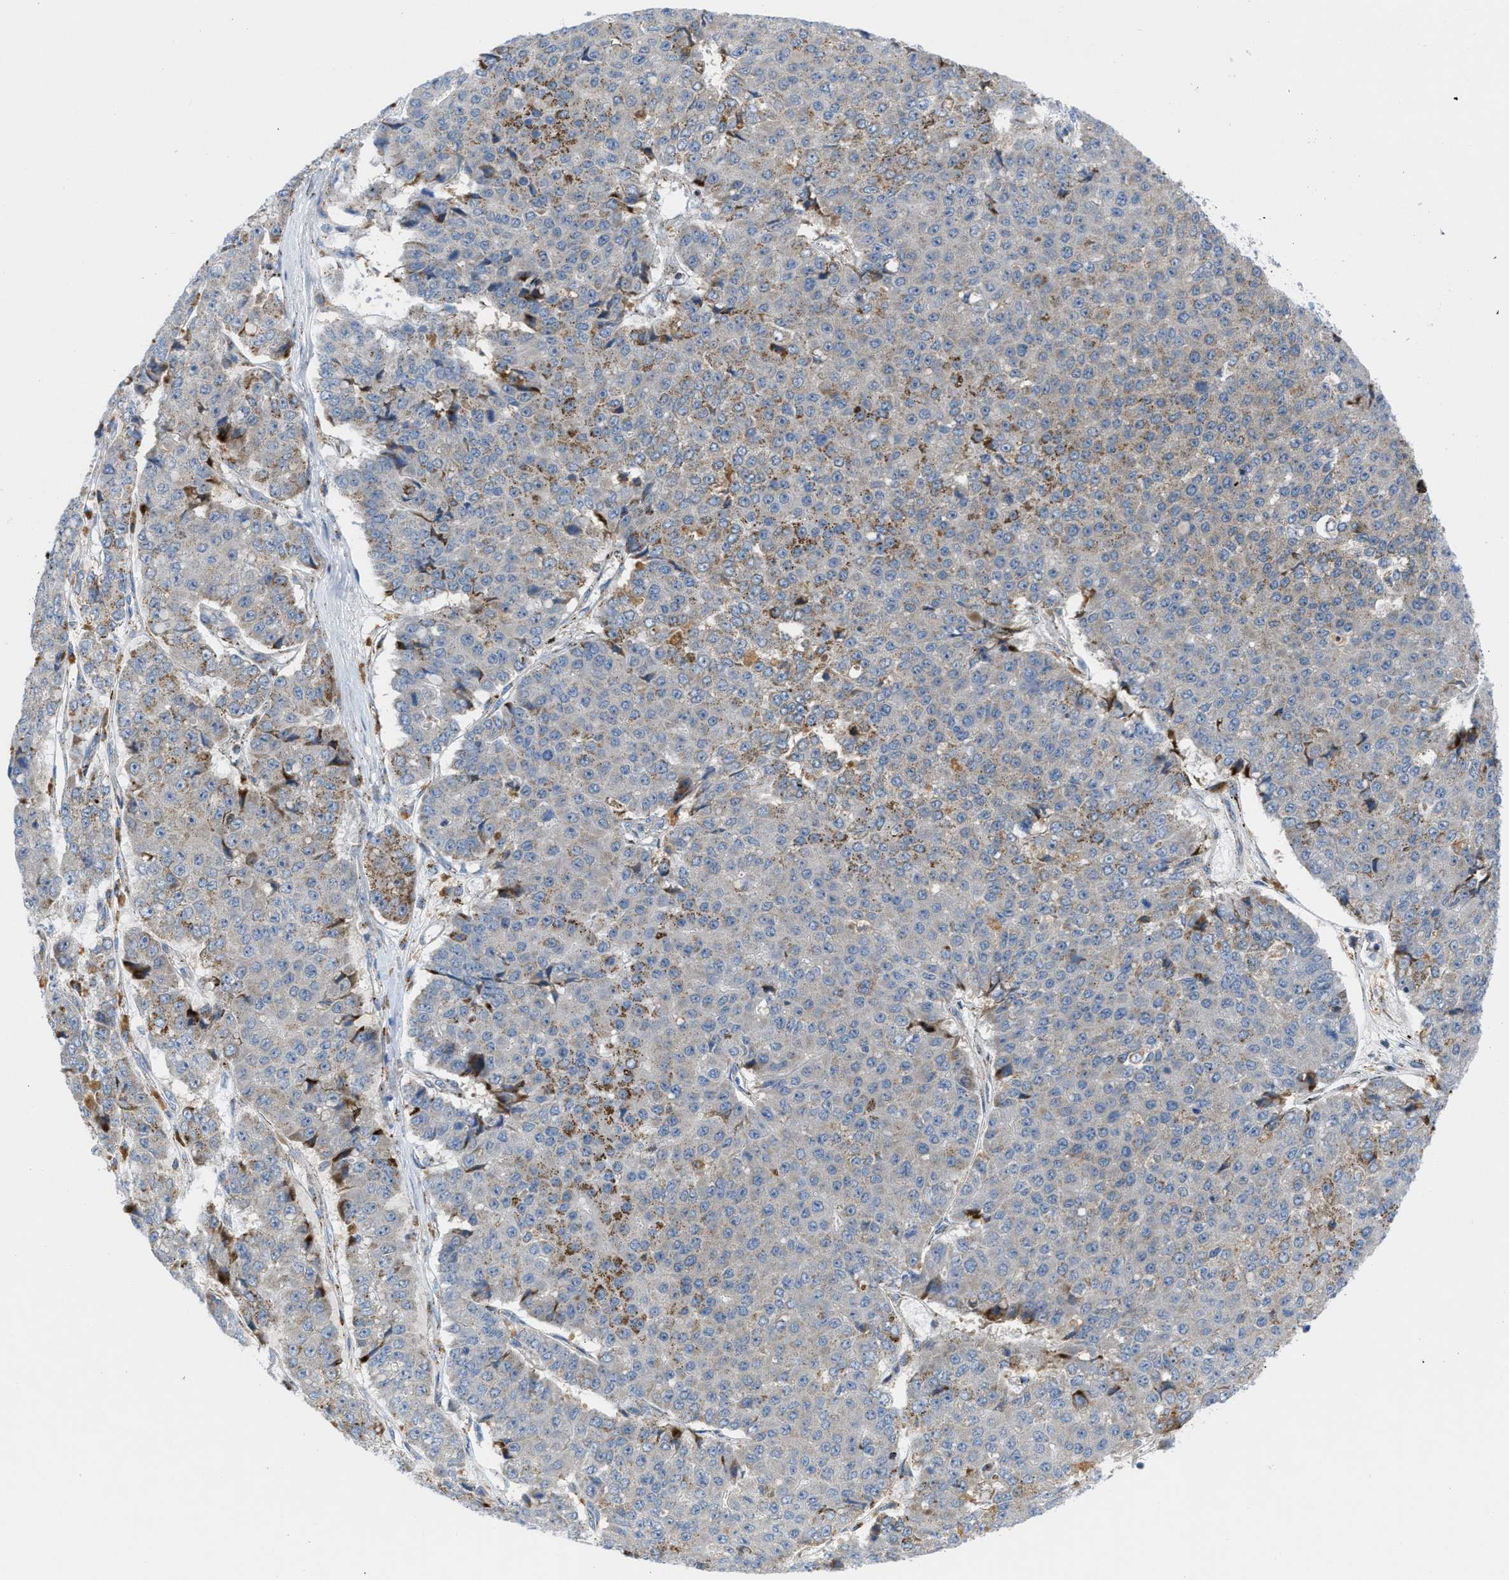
{"staining": {"intensity": "moderate", "quantity": "25%-75%", "location": "cytoplasmic/membranous"}, "tissue": "pancreatic cancer", "cell_type": "Tumor cells", "image_type": "cancer", "snomed": [{"axis": "morphology", "description": "Adenocarcinoma, NOS"}, {"axis": "topography", "description": "Pancreas"}], "caption": "Immunohistochemical staining of pancreatic cancer (adenocarcinoma) shows medium levels of moderate cytoplasmic/membranous positivity in approximately 25%-75% of tumor cells. The staining was performed using DAB, with brown indicating positive protein expression. Nuclei are stained blue with hematoxylin.", "gene": "RBBP9", "patient": {"sex": "male", "age": 50}}